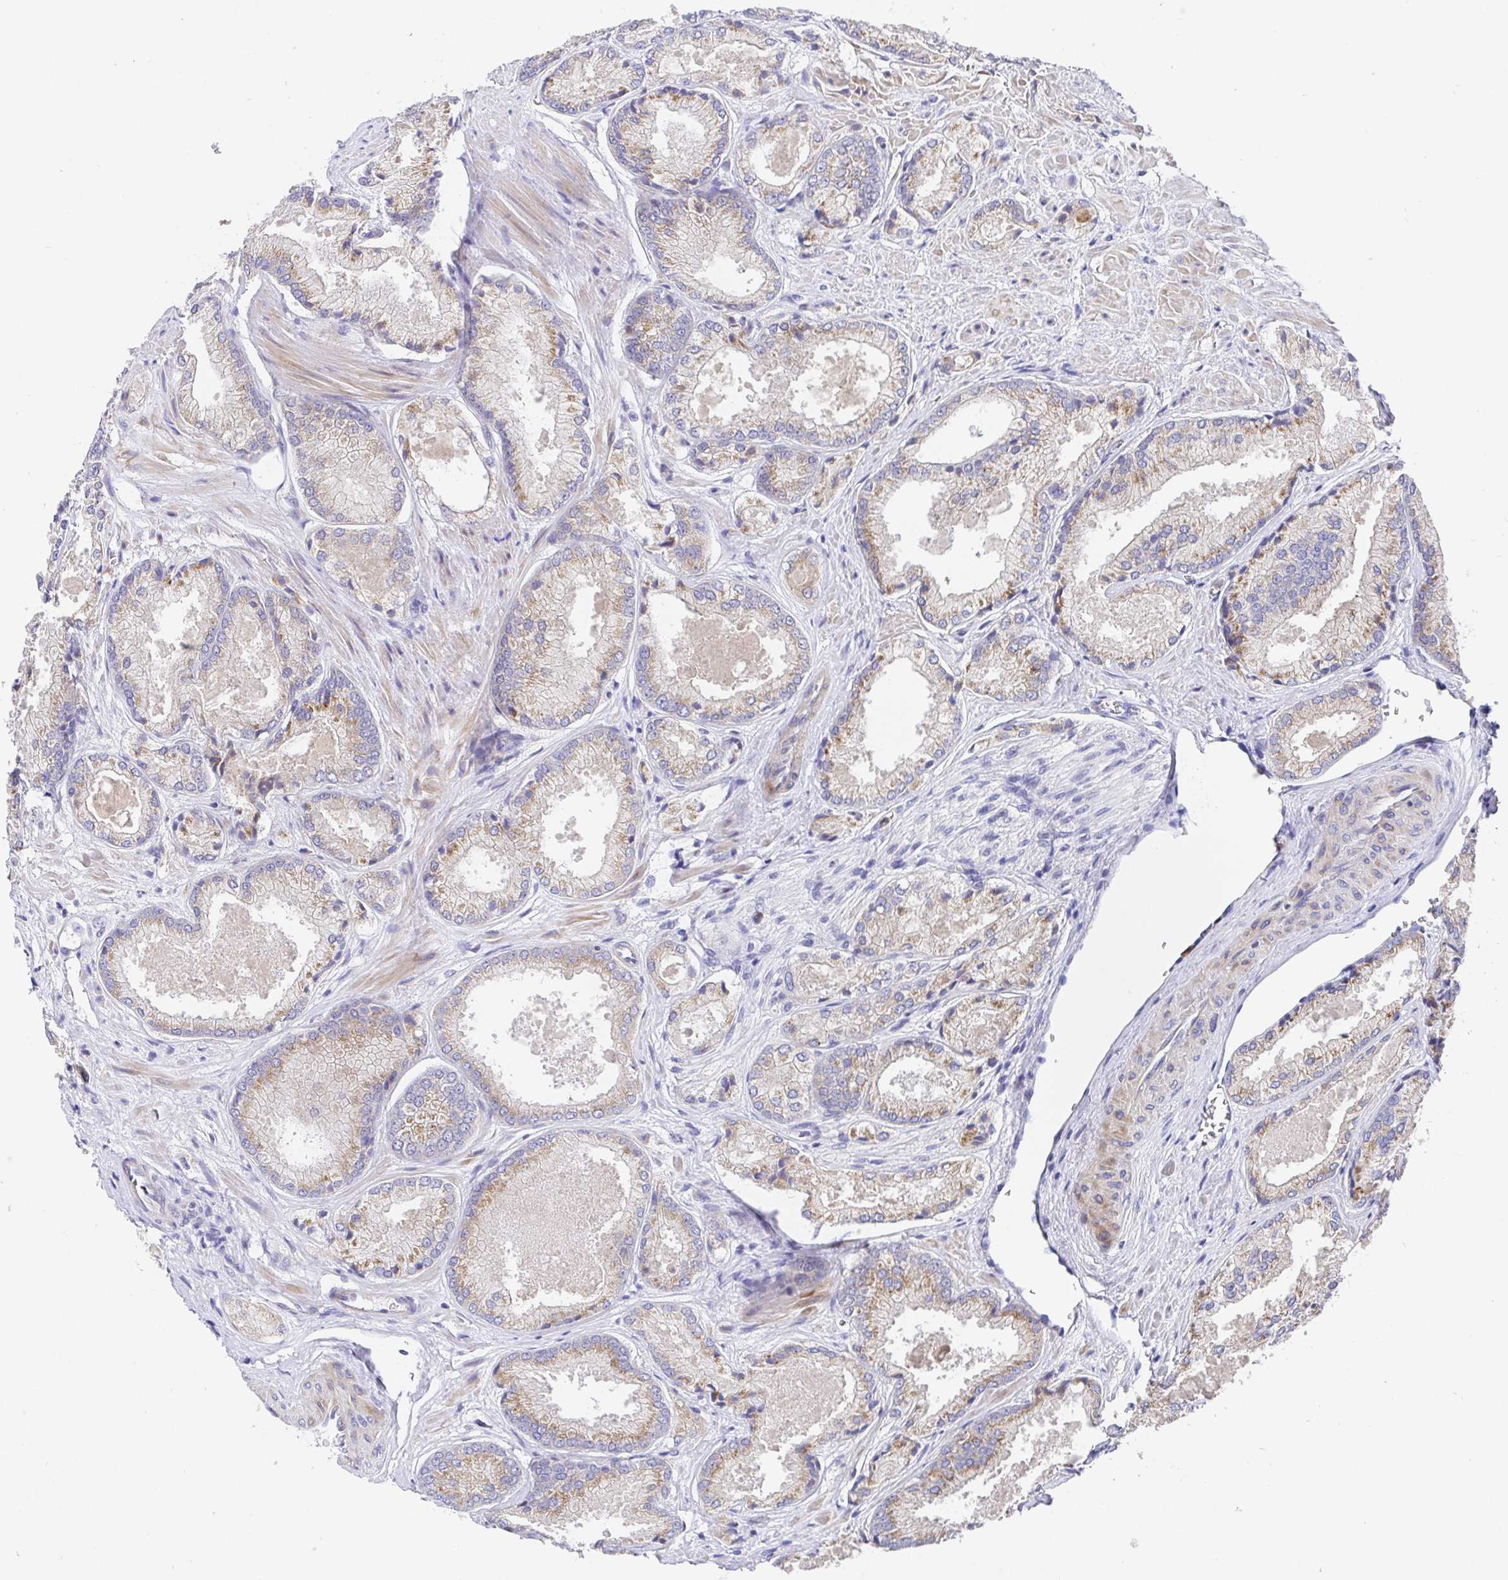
{"staining": {"intensity": "weak", "quantity": "25%-75%", "location": "cytoplasmic/membranous"}, "tissue": "prostate cancer", "cell_type": "Tumor cells", "image_type": "cancer", "snomed": [{"axis": "morphology", "description": "Adenocarcinoma, High grade"}, {"axis": "topography", "description": "Prostate"}], "caption": "This is an image of immunohistochemistry (IHC) staining of prostate high-grade adenocarcinoma, which shows weak expression in the cytoplasmic/membranous of tumor cells.", "gene": "GOLGA1", "patient": {"sex": "male", "age": 68}}